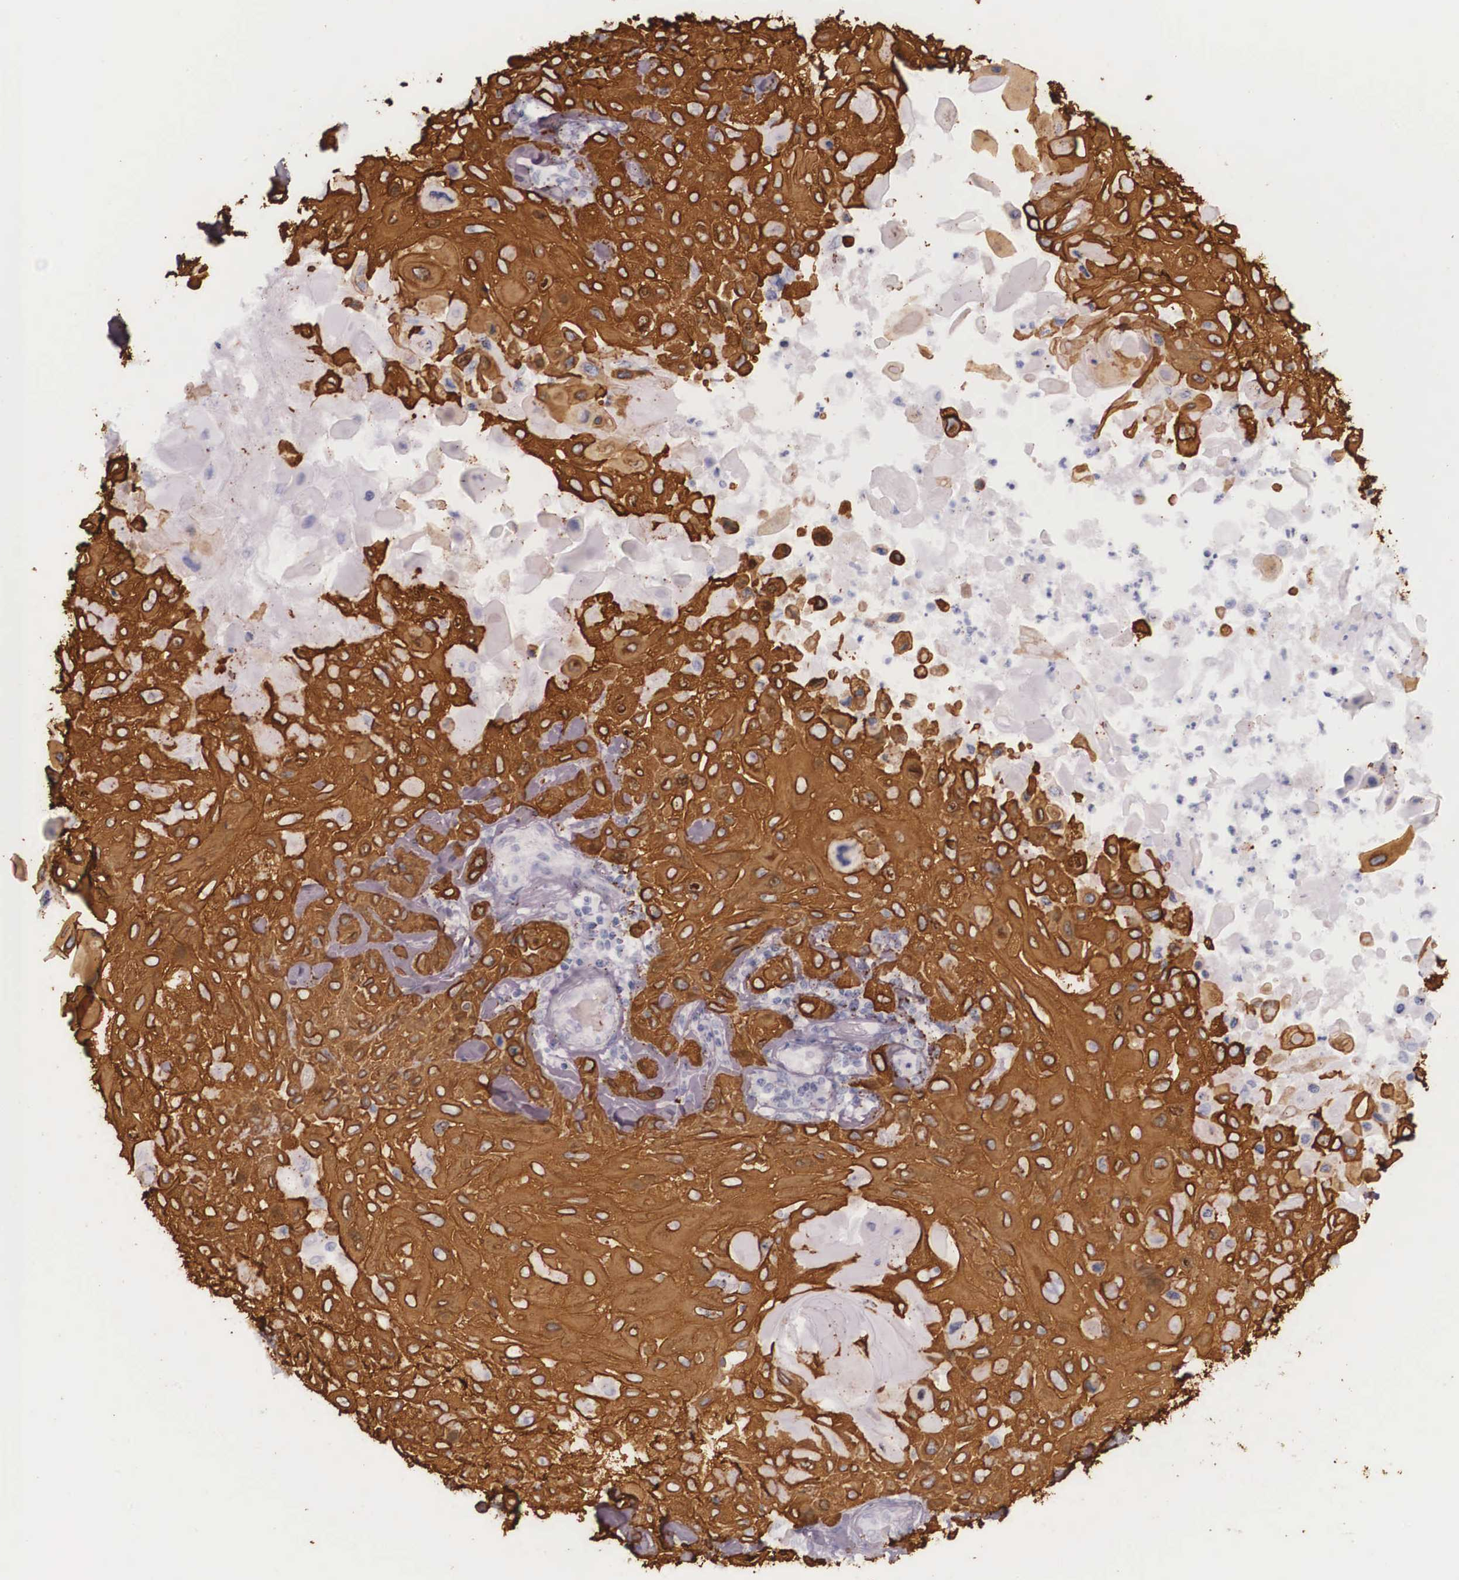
{"staining": {"intensity": "strong", "quantity": ">75%", "location": "cytoplasmic/membranous"}, "tissue": "skin cancer", "cell_type": "Tumor cells", "image_type": "cancer", "snomed": [{"axis": "morphology", "description": "Squamous cell carcinoma, NOS"}, {"axis": "topography", "description": "Skin"}], "caption": "Human squamous cell carcinoma (skin) stained with a protein marker shows strong staining in tumor cells.", "gene": "KRT14", "patient": {"sex": "male", "age": 84}}